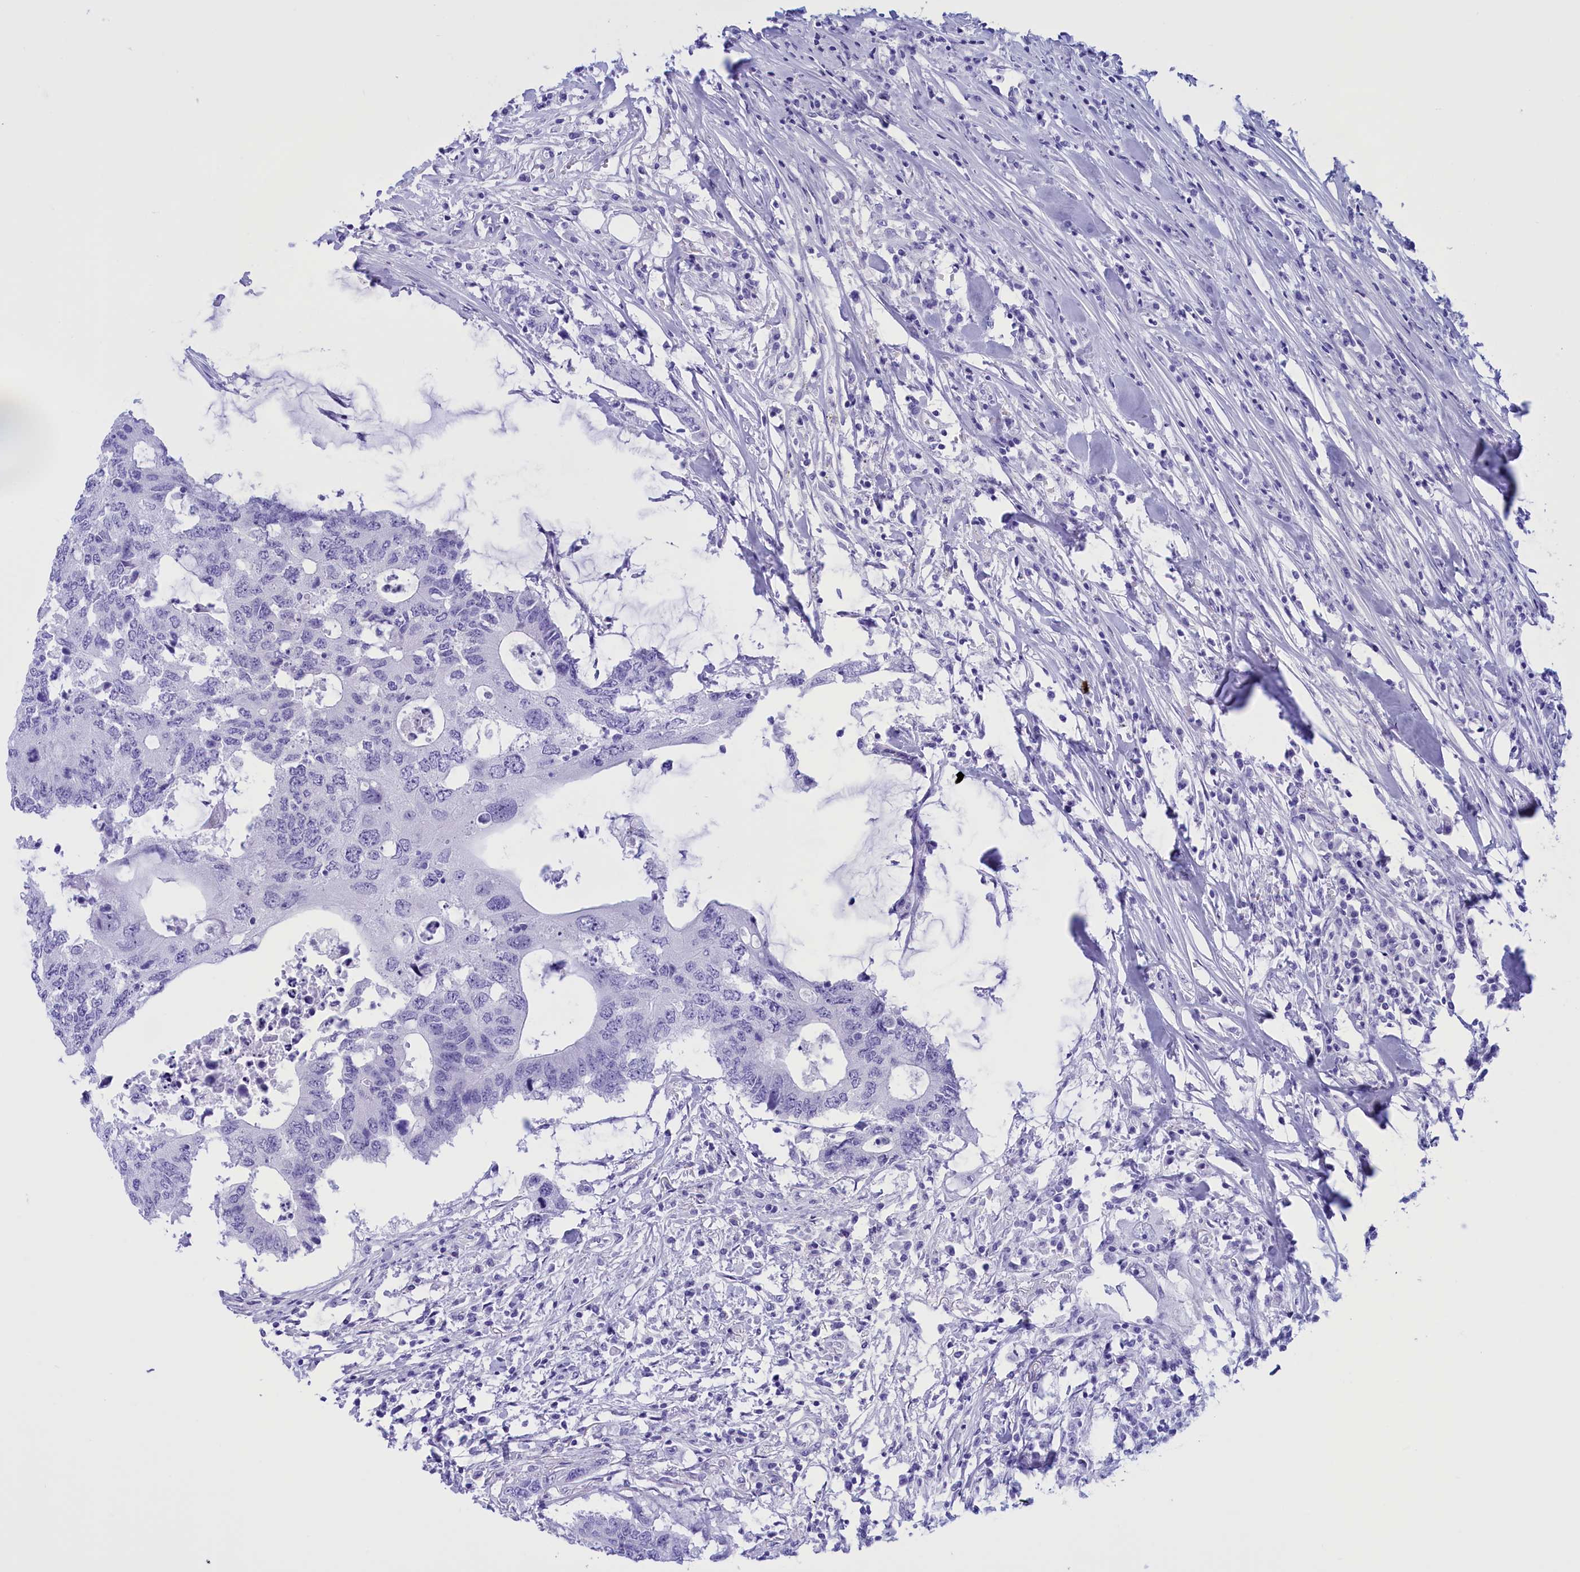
{"staining": {"intensity": "negative", "quantity": "none", "location": "none"}, "tissue": "colorectal cancer", "cell_type": "Tumor cells", "image_type": "cancer", "snomed": [{"axis": "morphology", "description": "Adenocarcinoma, NOS"}, {"axis": "topography", "description": "Colon"}], "caption": "Tumor cells show no significant protein positivity in colorectal adenocarcinoma. (Immunohistochemistry, brightfield microscopy, high magnification).", "gene": "BRI3", "patient": {"sex": "male", "age": 71}}